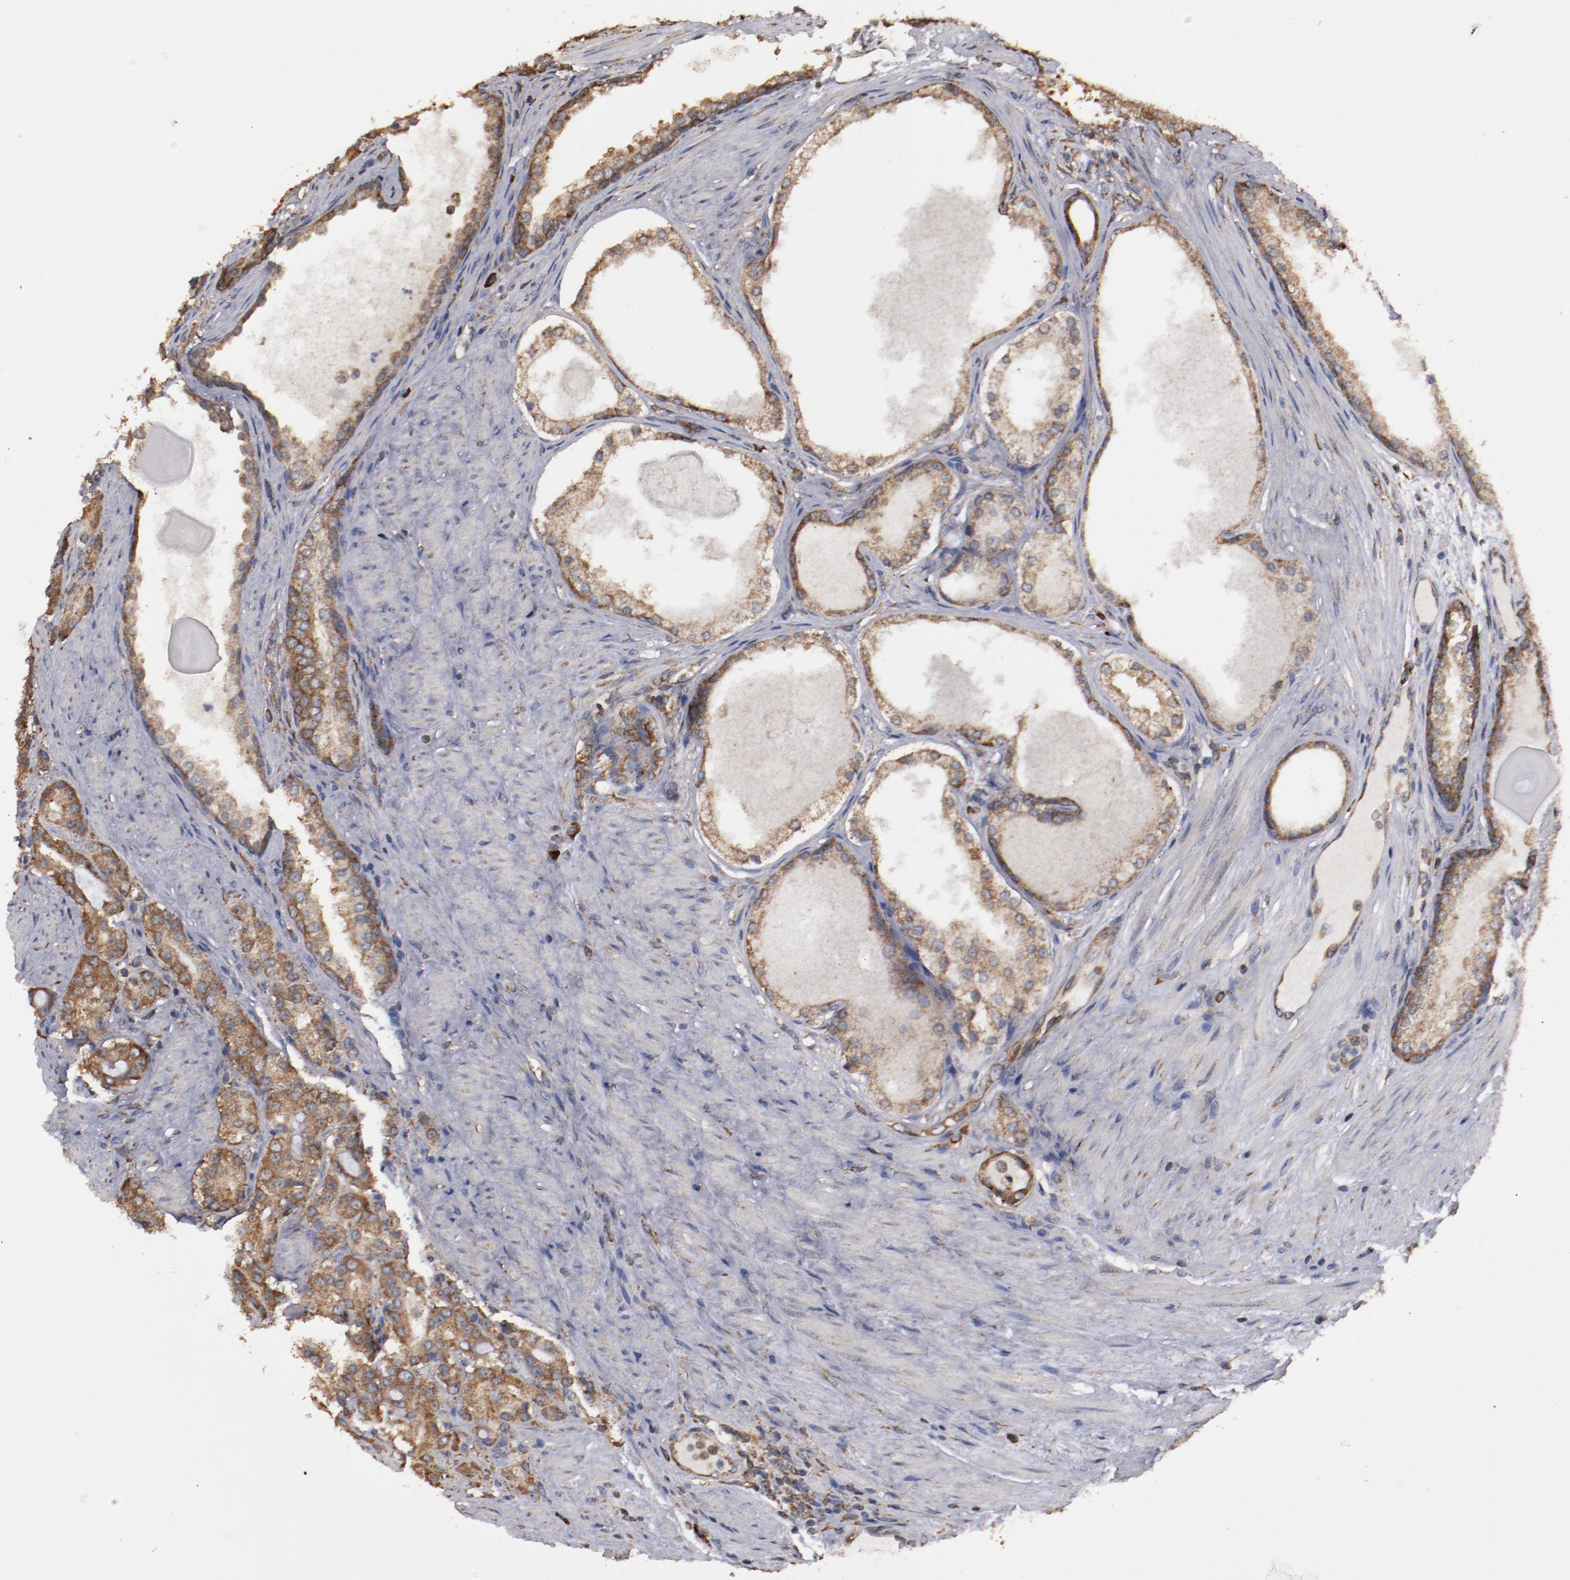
{"staining": {"intensity": "moderate", "quantity": ">75%", "location": "cytoplasmic/membranous"}, "tissue": "prostate cancer", "cell_type": "Tumor cells", "image_type": "cancer", "snomed": [{"axis": "morphology", "description": "Adenocarcinoma, Medium grade"}, {"axis": "topography", "description": "Prostate"}], "caption": "Immunohistochemical staining of human prostate cancer displays moderate cytoplasmic/membranous protein positivity in approximately >75% of tumor cells.", "gene": "RPS4Y1", "patient": {"sex": "male", "age": 72}}